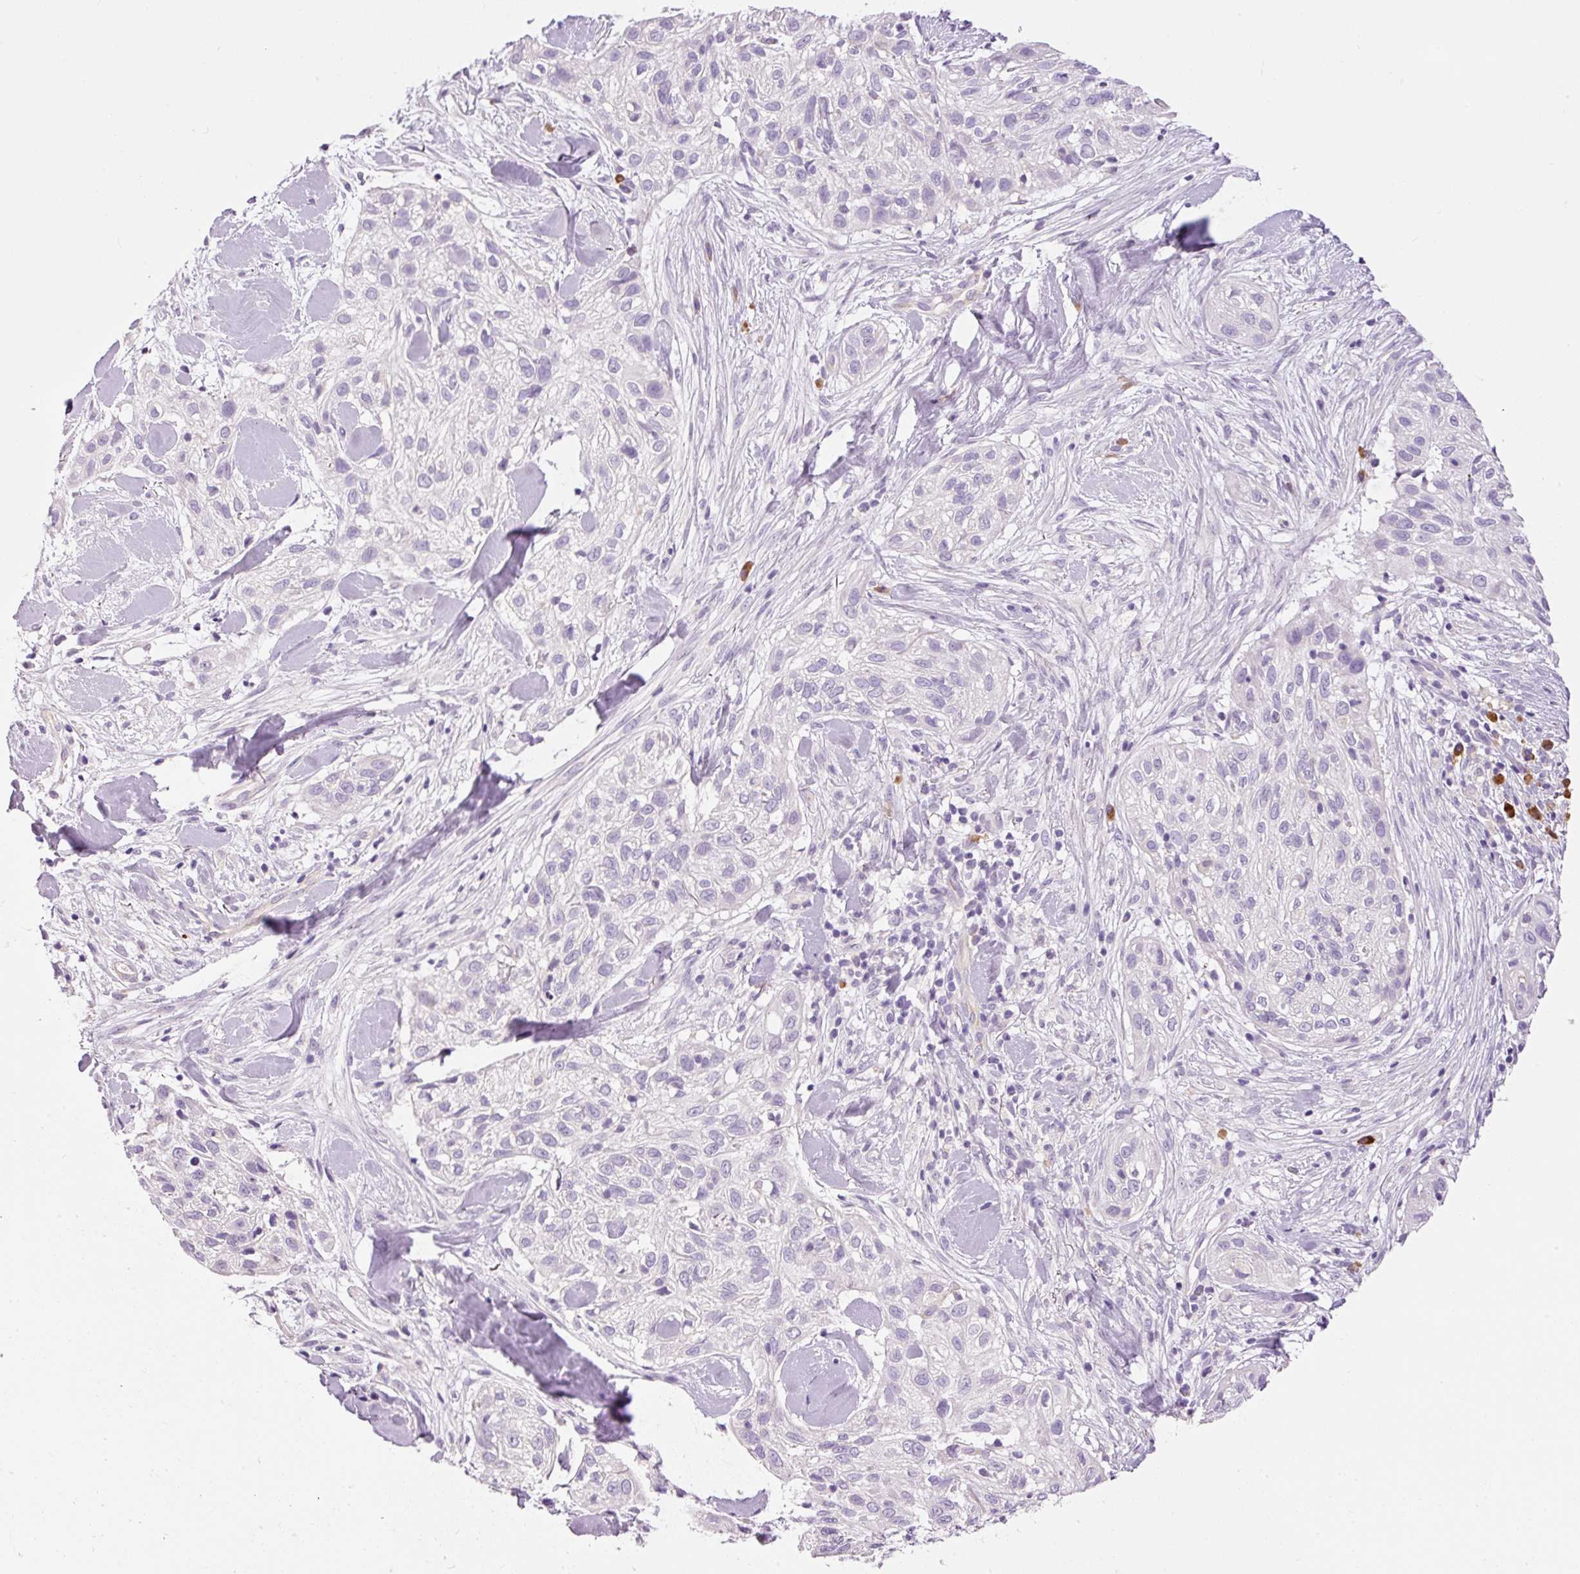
{"staining": {"intensity": "negative", "quantity": "none", "location": "none"}, "tissue": "skin cancer", "cell_type": "Tumor cells", "image_type": "cancer", "snomed": [{"axis": "morphology", "description": "Squamous cell carcinoma, NOS"}, {"axis": "topography", "description": "Skin"}], "caption": "IHC image of neoplastic tissue: human skin cancer (squamous cell carcinoma) stained with DAB demonstrates no significant protein expression in tumor cells. (Stains: DAB immunohistochemistry with hematoxylin counter stain, Microscopy: brightfield microscopy at high magnification).", "gene": "PNPLA5", "patient": {"sex": "male", "age": 82}}